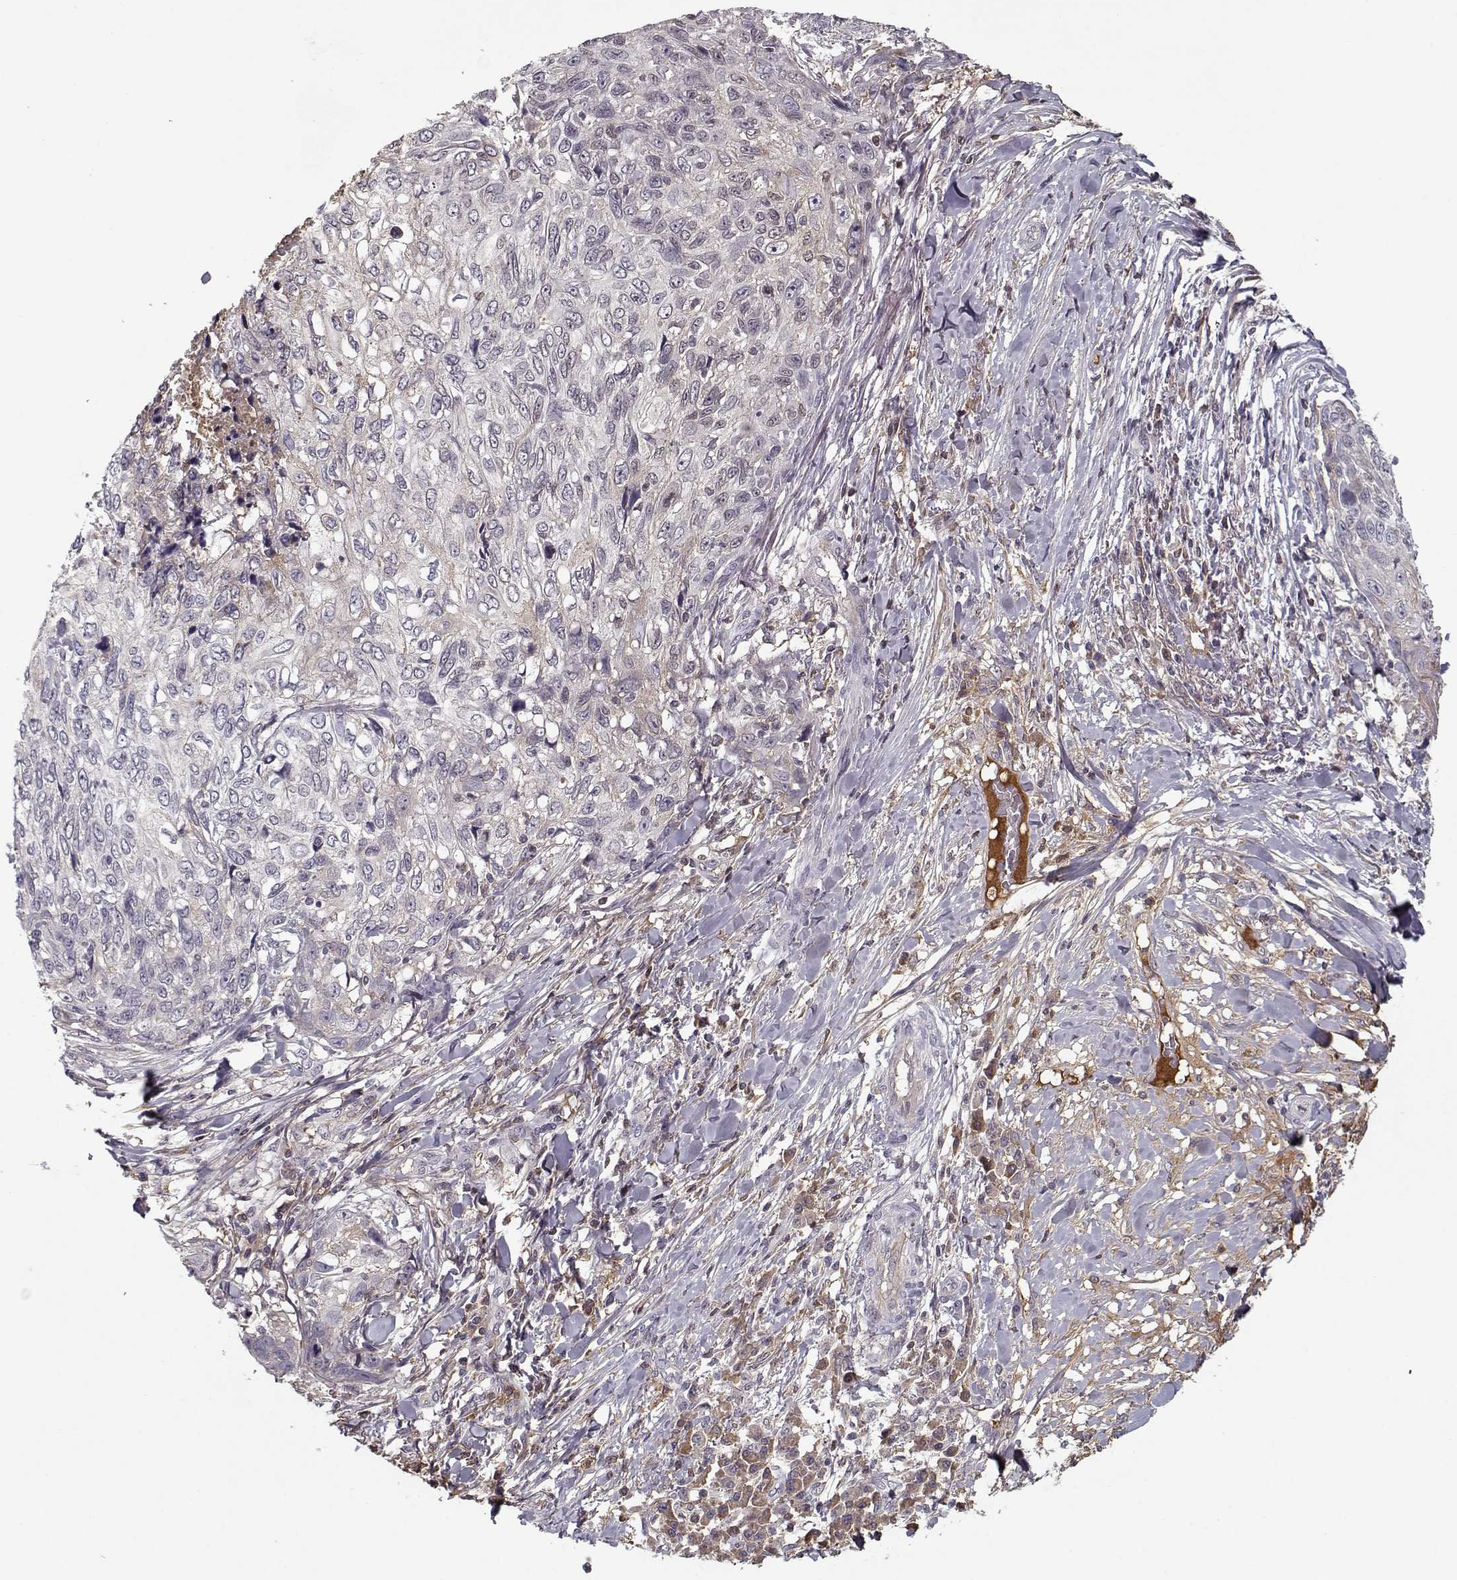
{"staining": {"intensity": "negative", "quantity": "none", "location": "none"}, "tissue": "skin cancer", "cell_type": "Tumor cells", "image_type": "cancer", "snomed": [{"axis": "morphology", "description": "Squamous cell carcinoma, NOS"}, {"axis": "topography", "description": "Skin"}], "caption": "Tumor cells show no significant expression in squamous cell carcinoma (skin). (DAB (3,3'-diaminobenzidine) IHC with hematoxylin counter stain).", "gene": "AFM", "patient": {"sex": "male", "age": 92}}